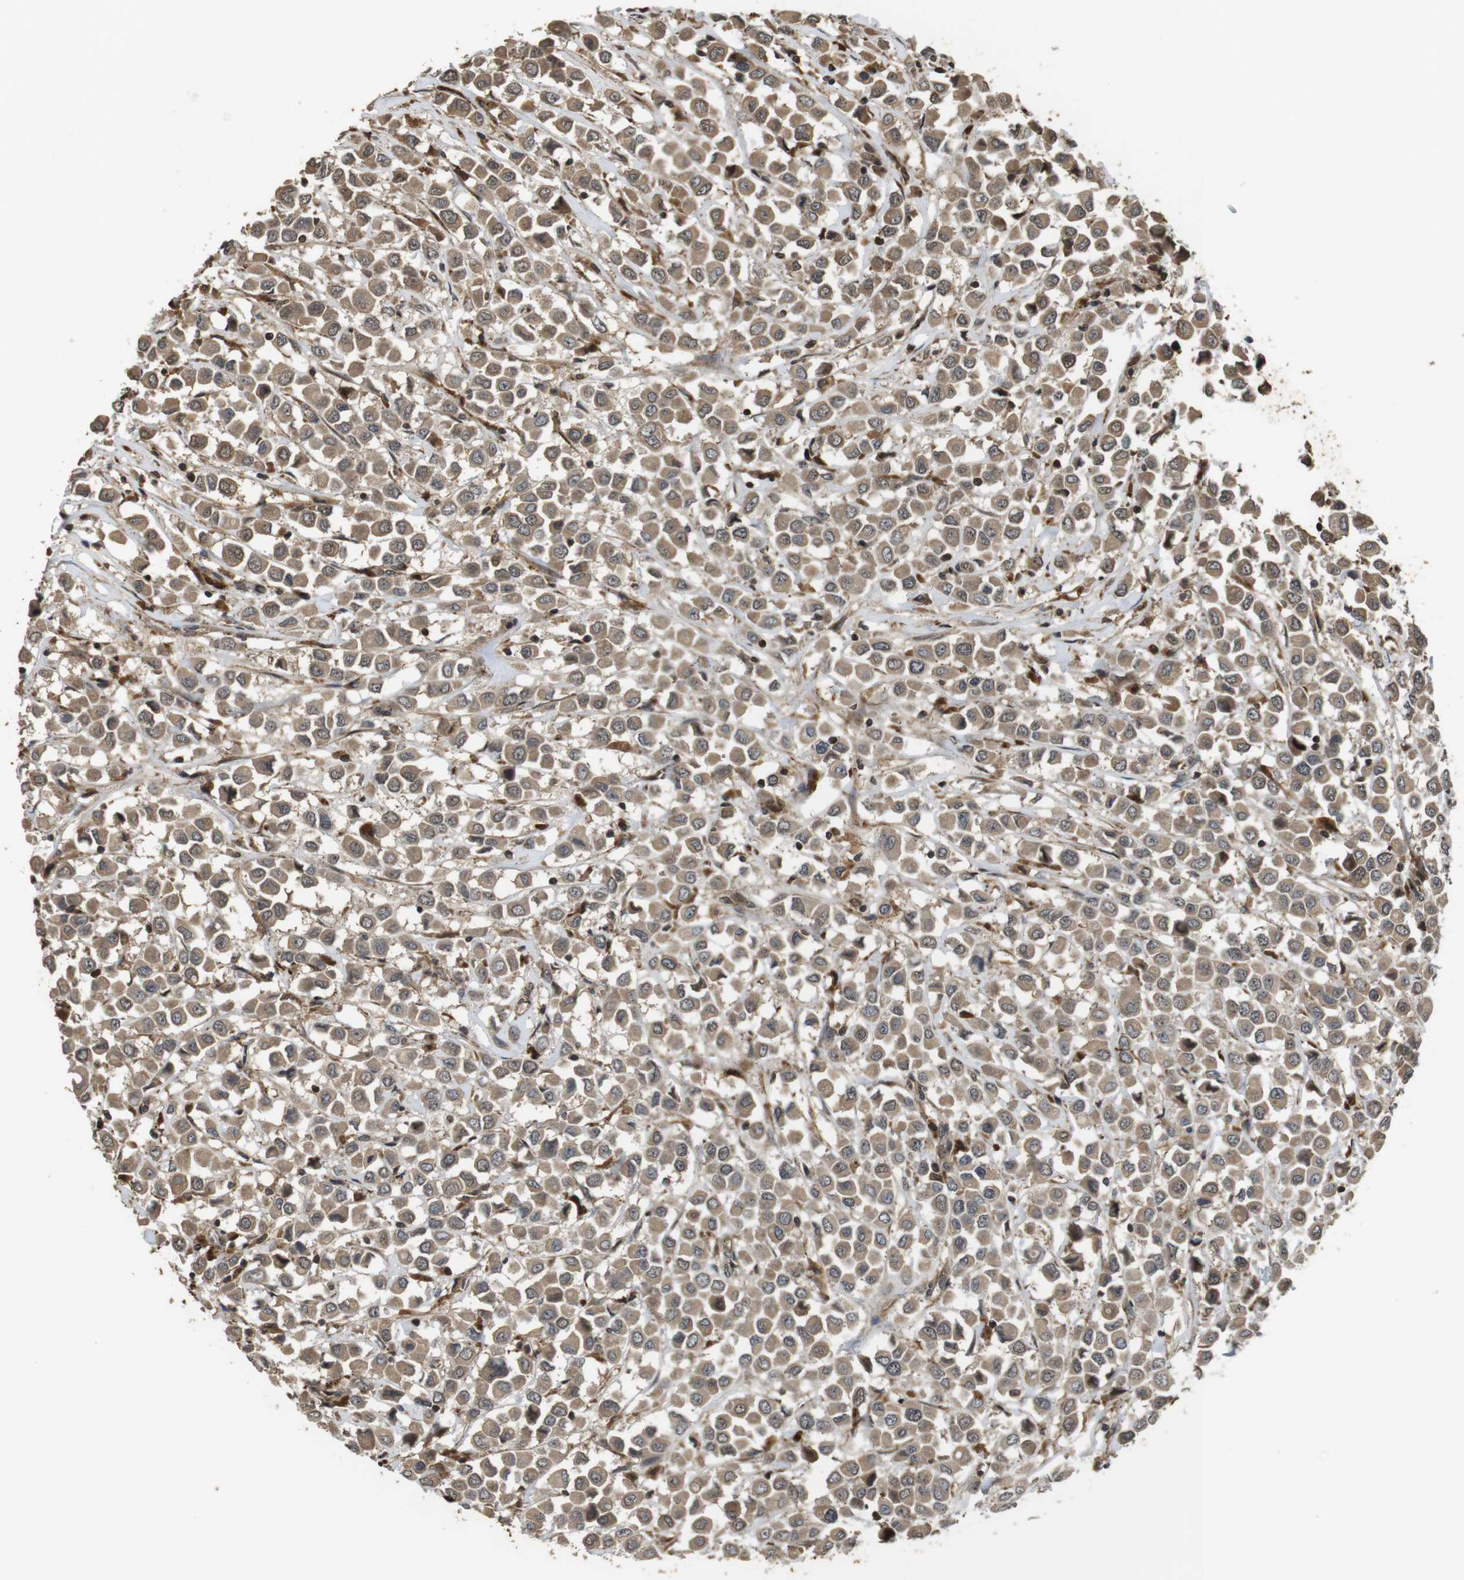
{"staining": {"intensity": "moderate", "quantity": ">75%", "location": "cytoplasmic/membranous,nuclear"}, "tissue": "breast cancer", "cell_type": "Tumor cells", "image_type": "cancer", "snomed": [{"axis": "morphology", "description": "Duct carcinoma"}, {"axis": "topography", "description": "Breast"}], "caption": "Breast cancer was stained to show a protein in brown. There is medium levels of moderate cytoplasmic/membranous and nuclear expression in approximately >75% of tumor cells.", "gene": "FZD10", "patient": {"sex": "female", "age": 61}}